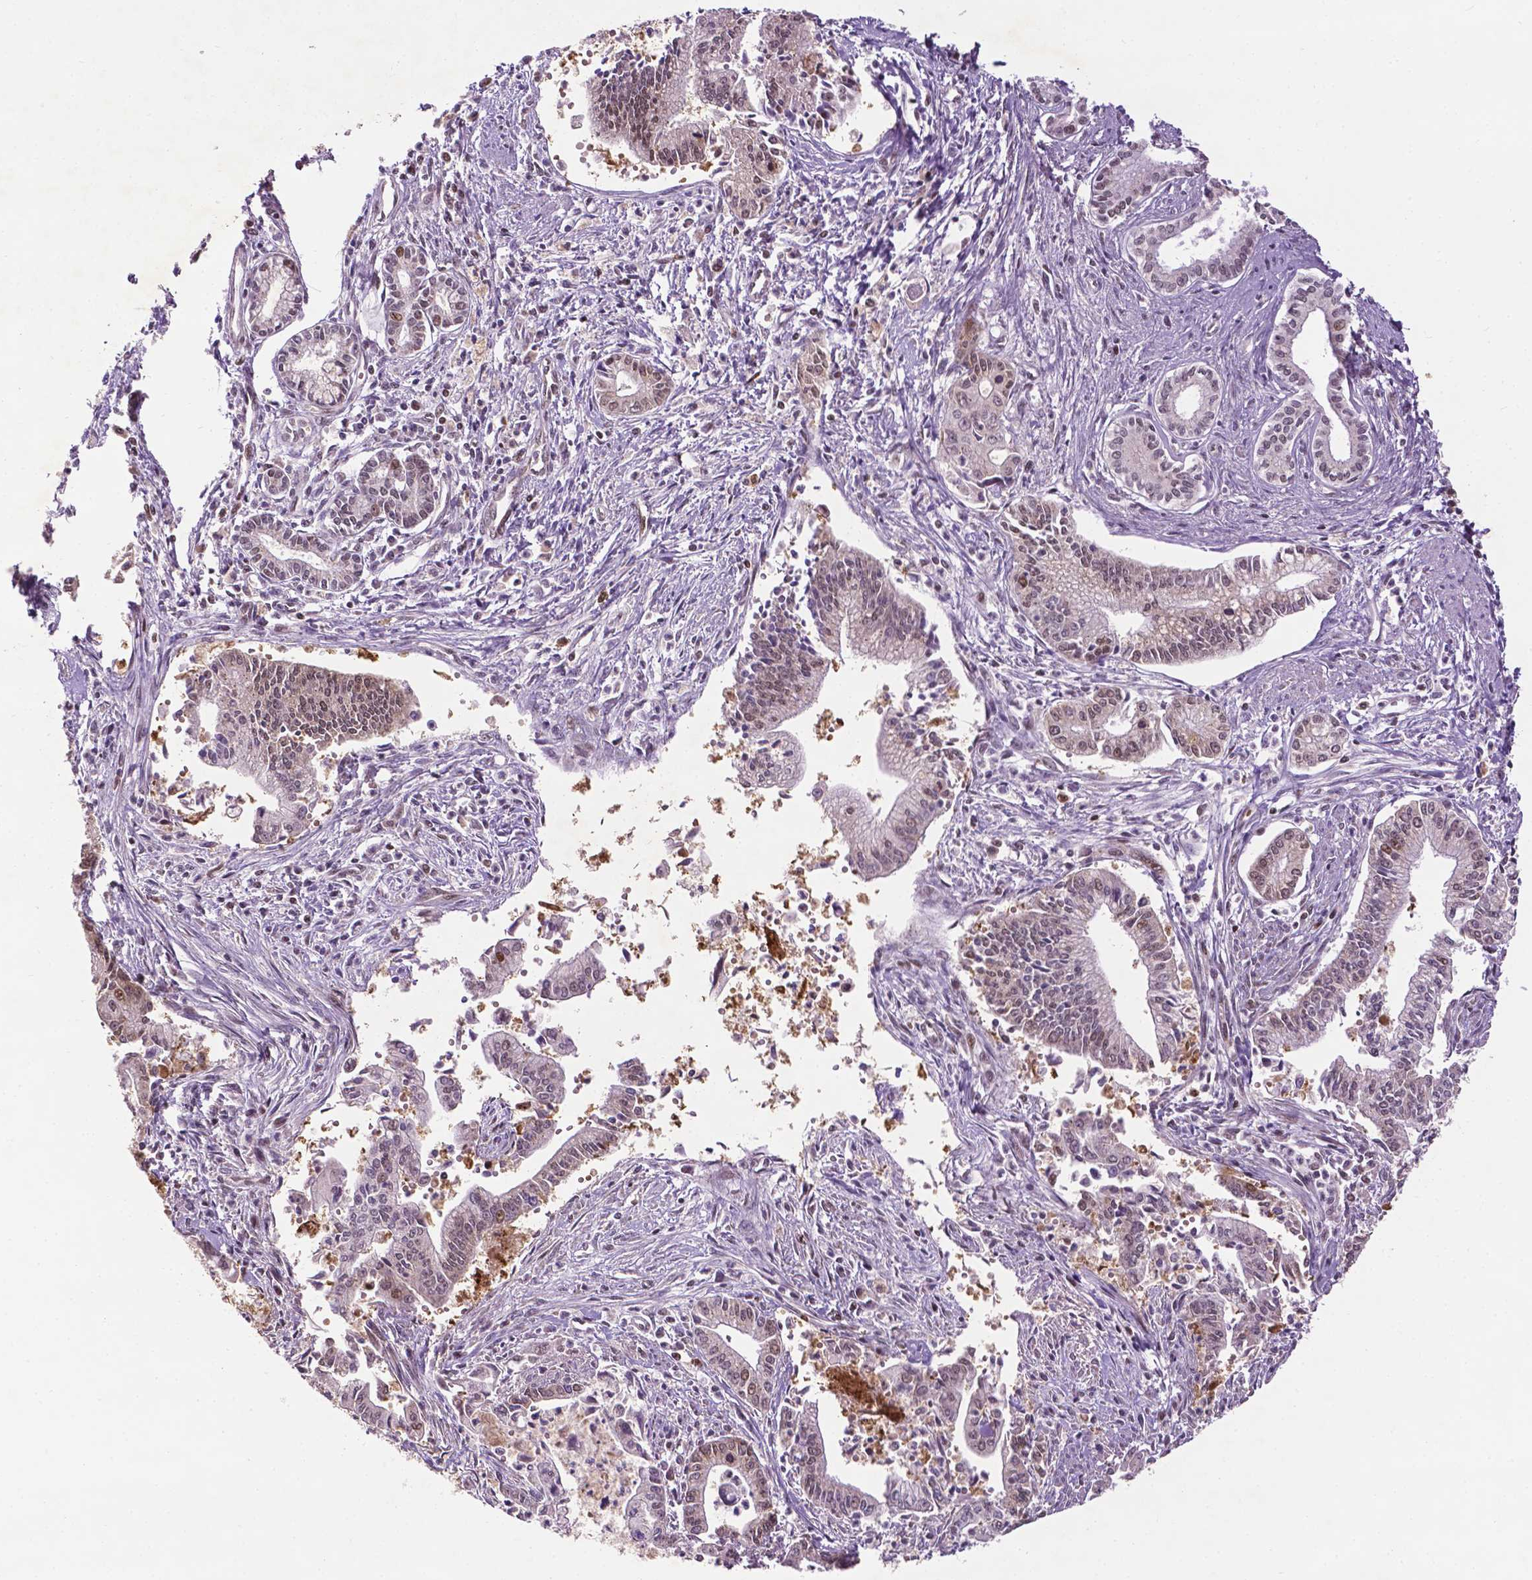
{"staining": {"intensity": "weak", "quantity": "<25%", "location": "nuclear"}, "tissue": "pancreatic cancer", "cell_type": "Tumor cells", "image_type": "cancer", "snomed": [{"axis": "morphology", "description": "Adenocarcinoma, NOS"}, {"axis": "topography", "description": "Pancreas"}], "caption": "Micrograph shows no protein staining in tumor cells of pancreatic cancer (adenocarcinoma) tissue. The staining was performed using DAB to visualize the protein expression in brown, while the nuclei were stained in blue with hematoxylin (Magnification: 20x).", "gene": "ZNF41", "patient": {"sex": "female", "age": 65}}